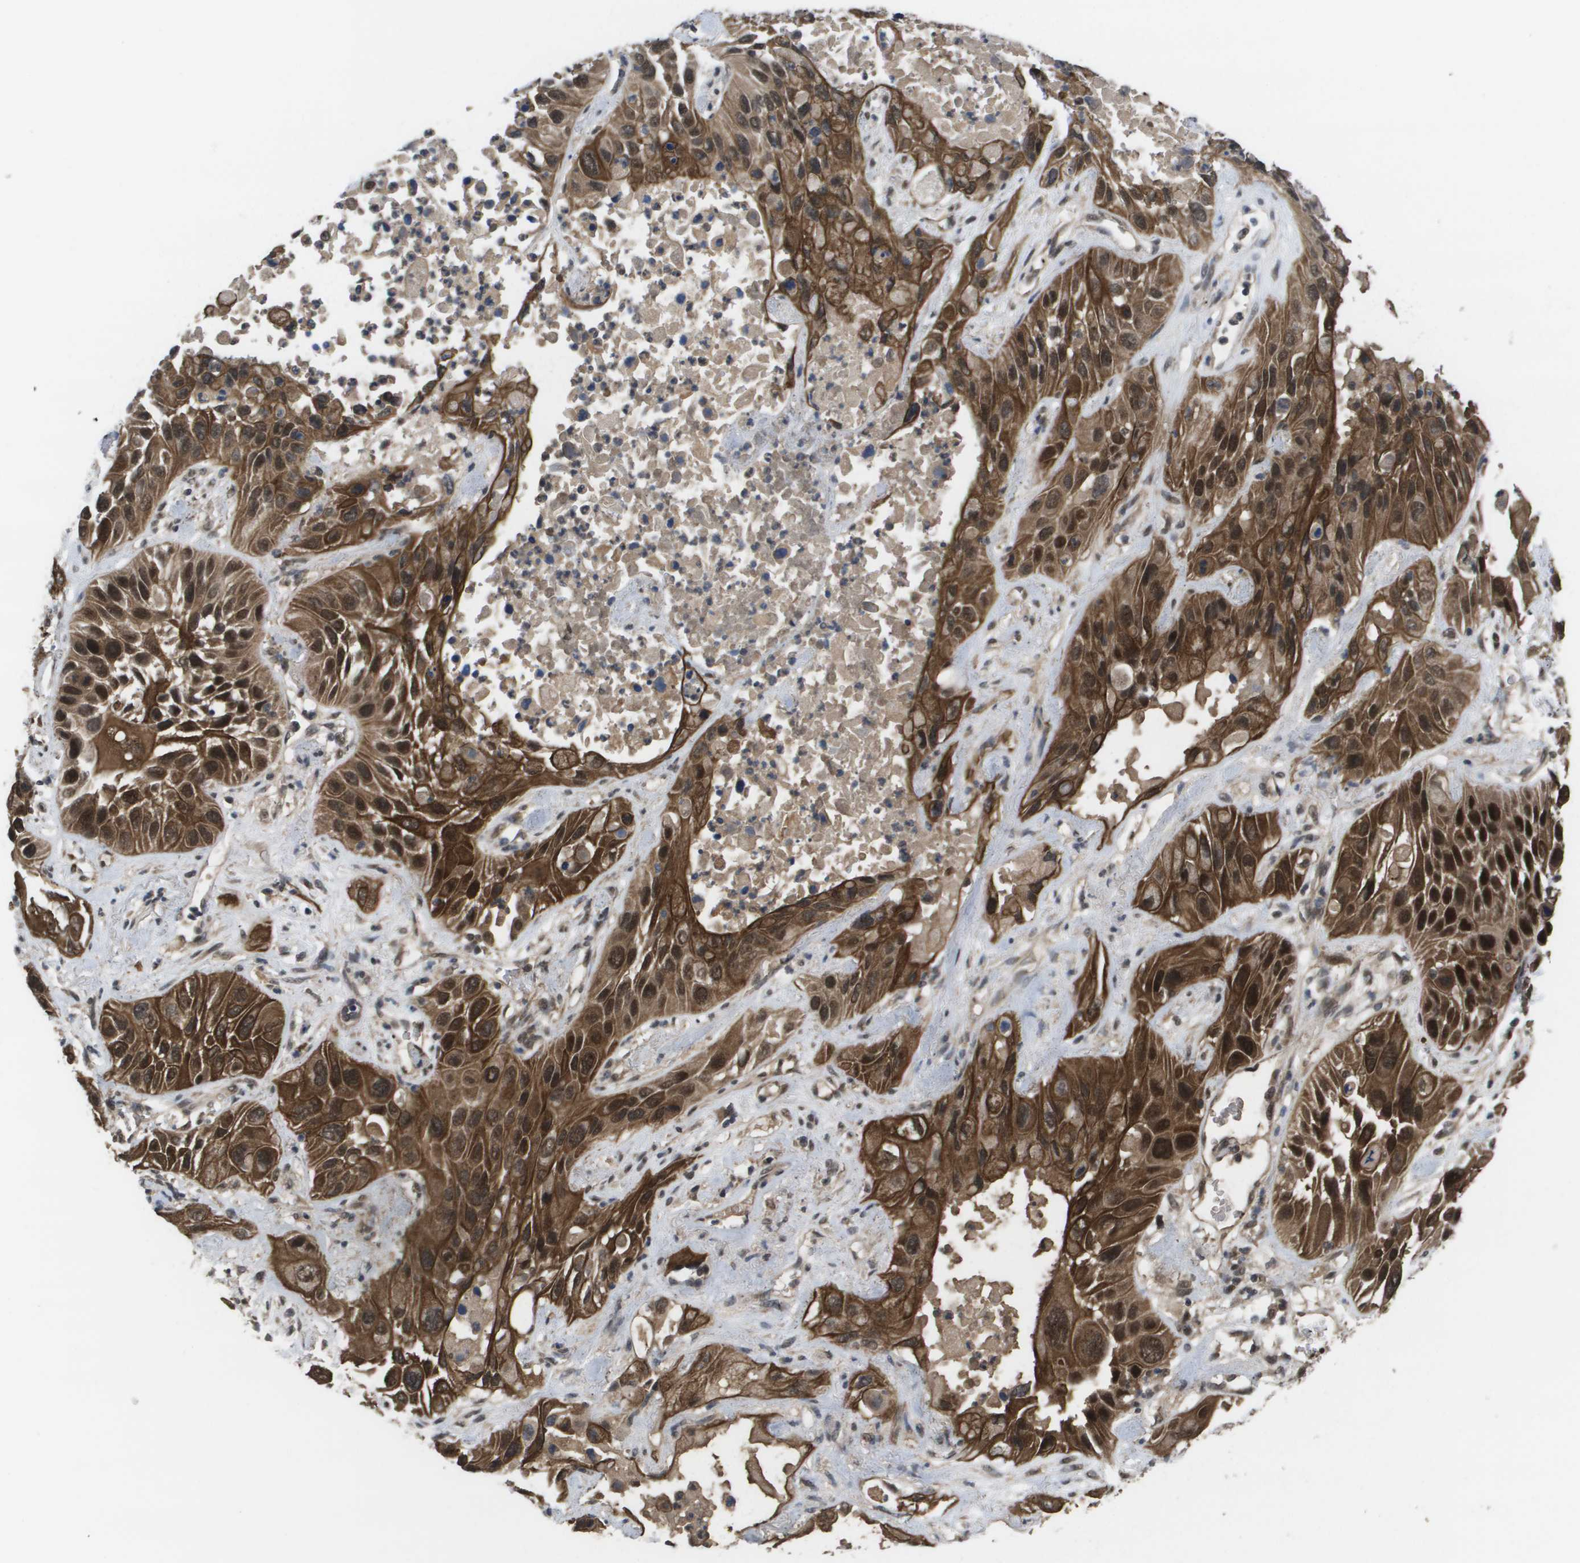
{"staining": {"intensity": "strong", "quantity": ">75%", "location": "cytoplasmic/membranous,nuclear"}, "tissue": "lung cancer", "cell_type": "Tumor cells", "image_type": "cancer", "snomed": [{"axis": "morphology", "description": "Squamous cell carcinoma, NOS"}, {"axis": "topography", "description": "Lung"}], "caption": "There is high levels of strong cytoplasmic/membranous and nuclear positivity in tumor cells of lung cancer (squamous cell carcinoma), as demonstrated by immunohistochemical staining (brown color).", "gene": "AMBRA1", "patient": {"sex": "female", "age": 76}}